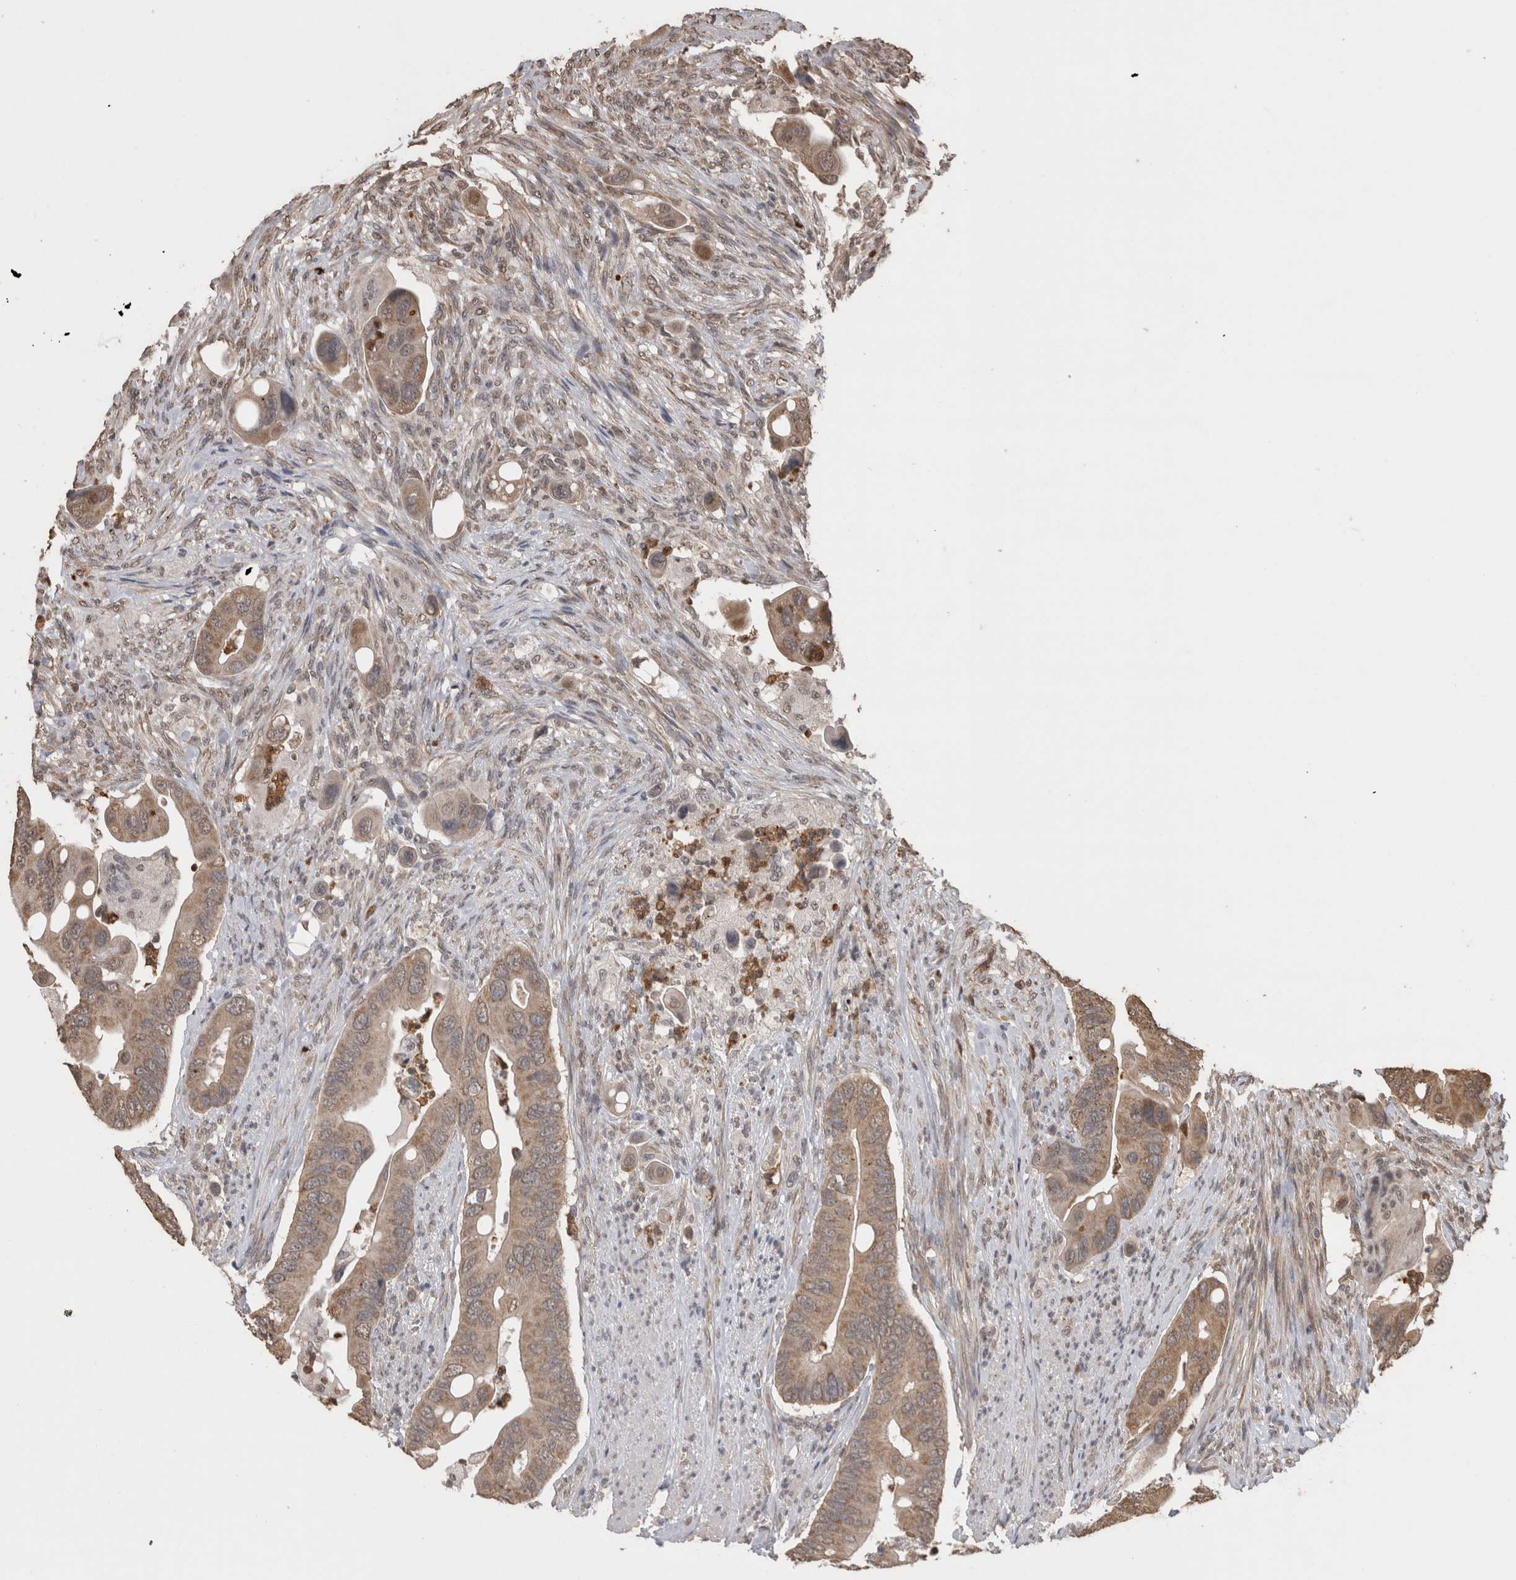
{"staining": {"intensity": "moderate", "quantity": ">75%", "location": "cytoplasmic/membranous"}, "tissue": "colorectal cancer", "cell_type": "Tumor cells", "image_type": "cancer", "snomed": [{"axis": "morphology", "description": "Adenocarcinoma, NOS"}, {"axis": "topography", "description": "Rectum"}], "caption": "Protein positivity by immunohistochemistry displays moderate cytoplasmic/membranous staining in about >75% of tumor cells in adenocarcinoma (colorectal).", "gene": "PAK4", "patient": {"sex": "female", "age": 57}}